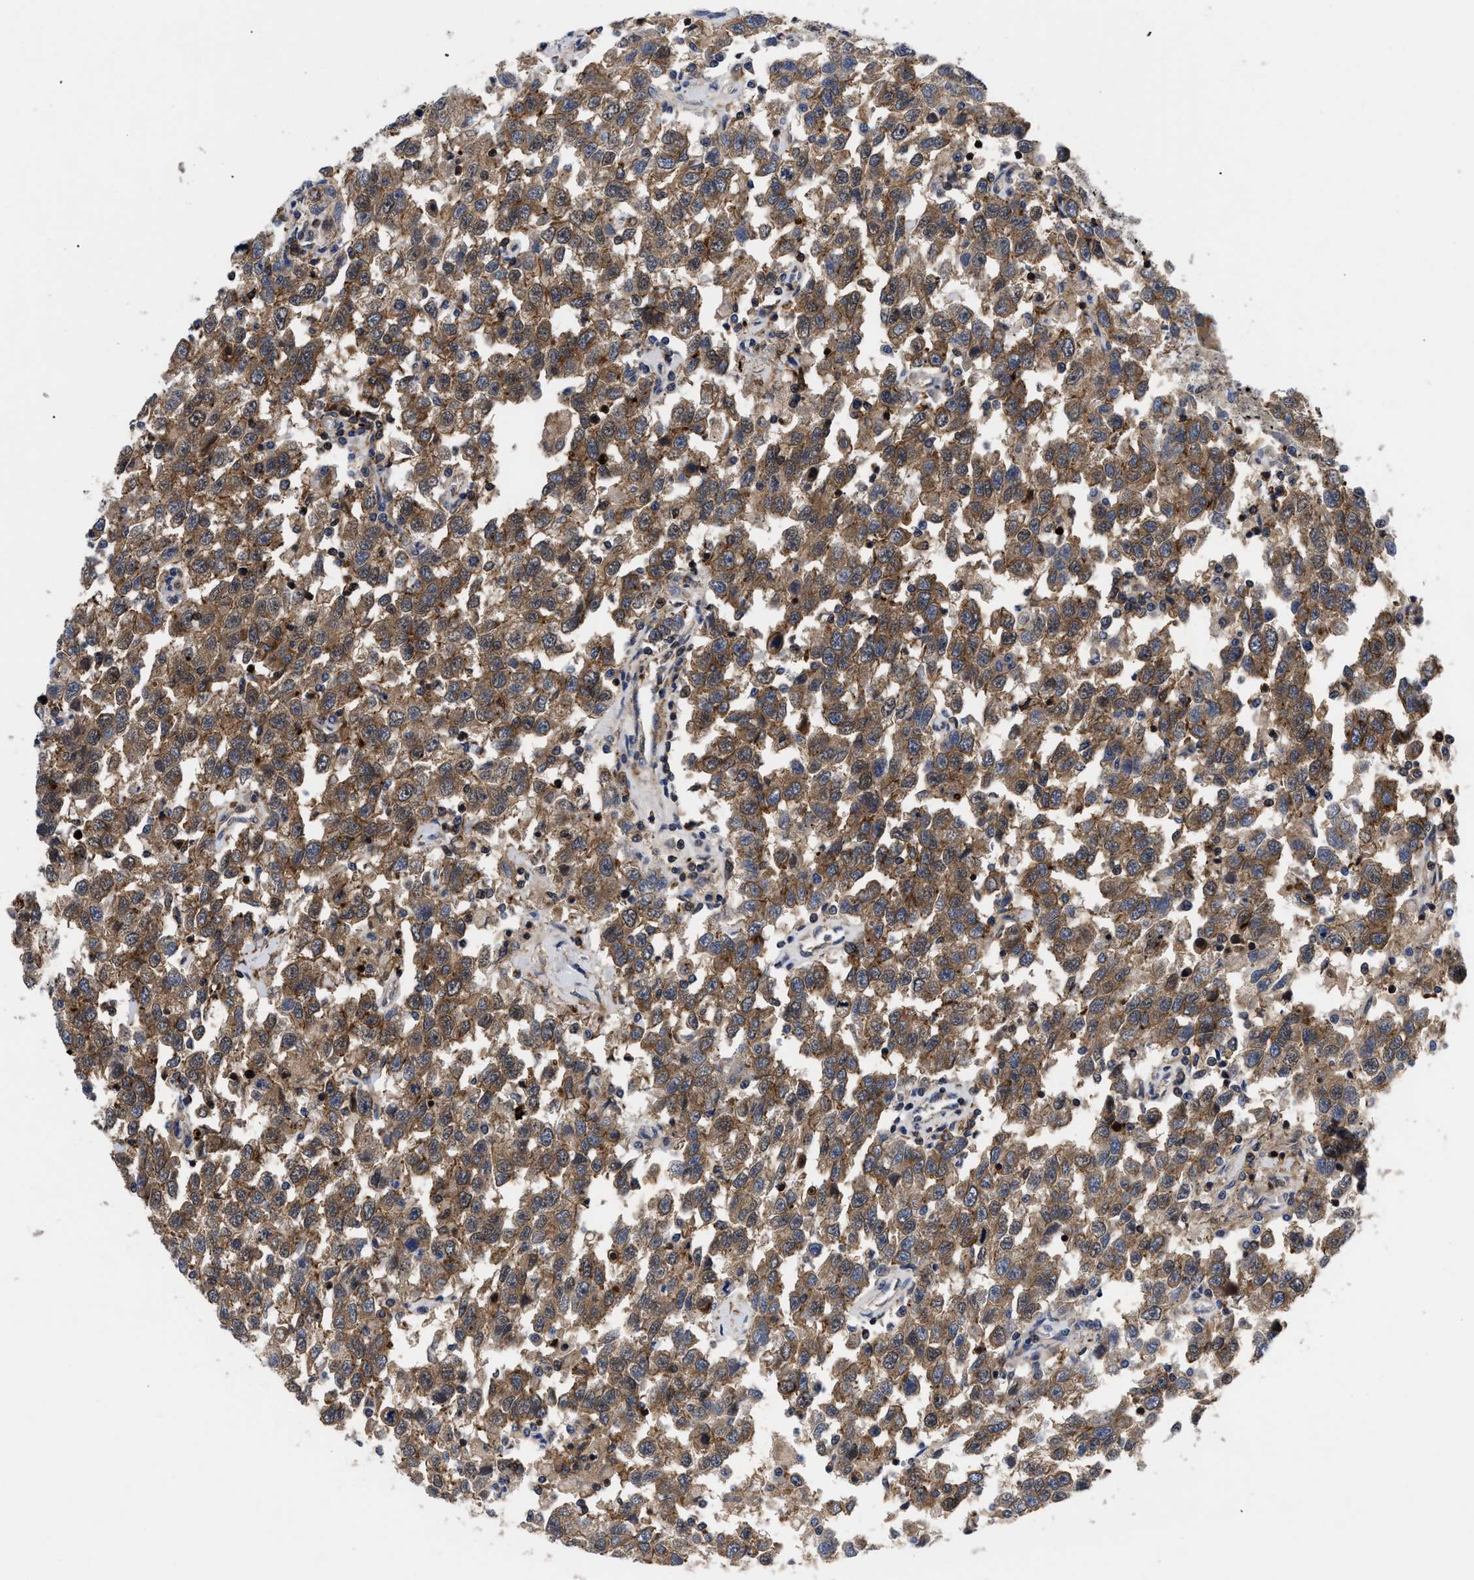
{"staining": {"intensity": "moderate", "quantity": ">75%", "location": "cytoplasmic/membranous"}, "tissue": "testis cancer", "cell_type": "Tumor cells", "image_type": "cancer", "snomed": [{"axis": "morphology", "description": "Seminoma, NOS"}, {"axis": "topography", "description": "Testis"}], "caption": "Protein expression analysis of testis seminoma exhibits moderate cytoplasmic/membranous positivity in approximately >75% of tumor cells.", "gene": "SPAST", "patient": {"sex": "male", "age": 41}}